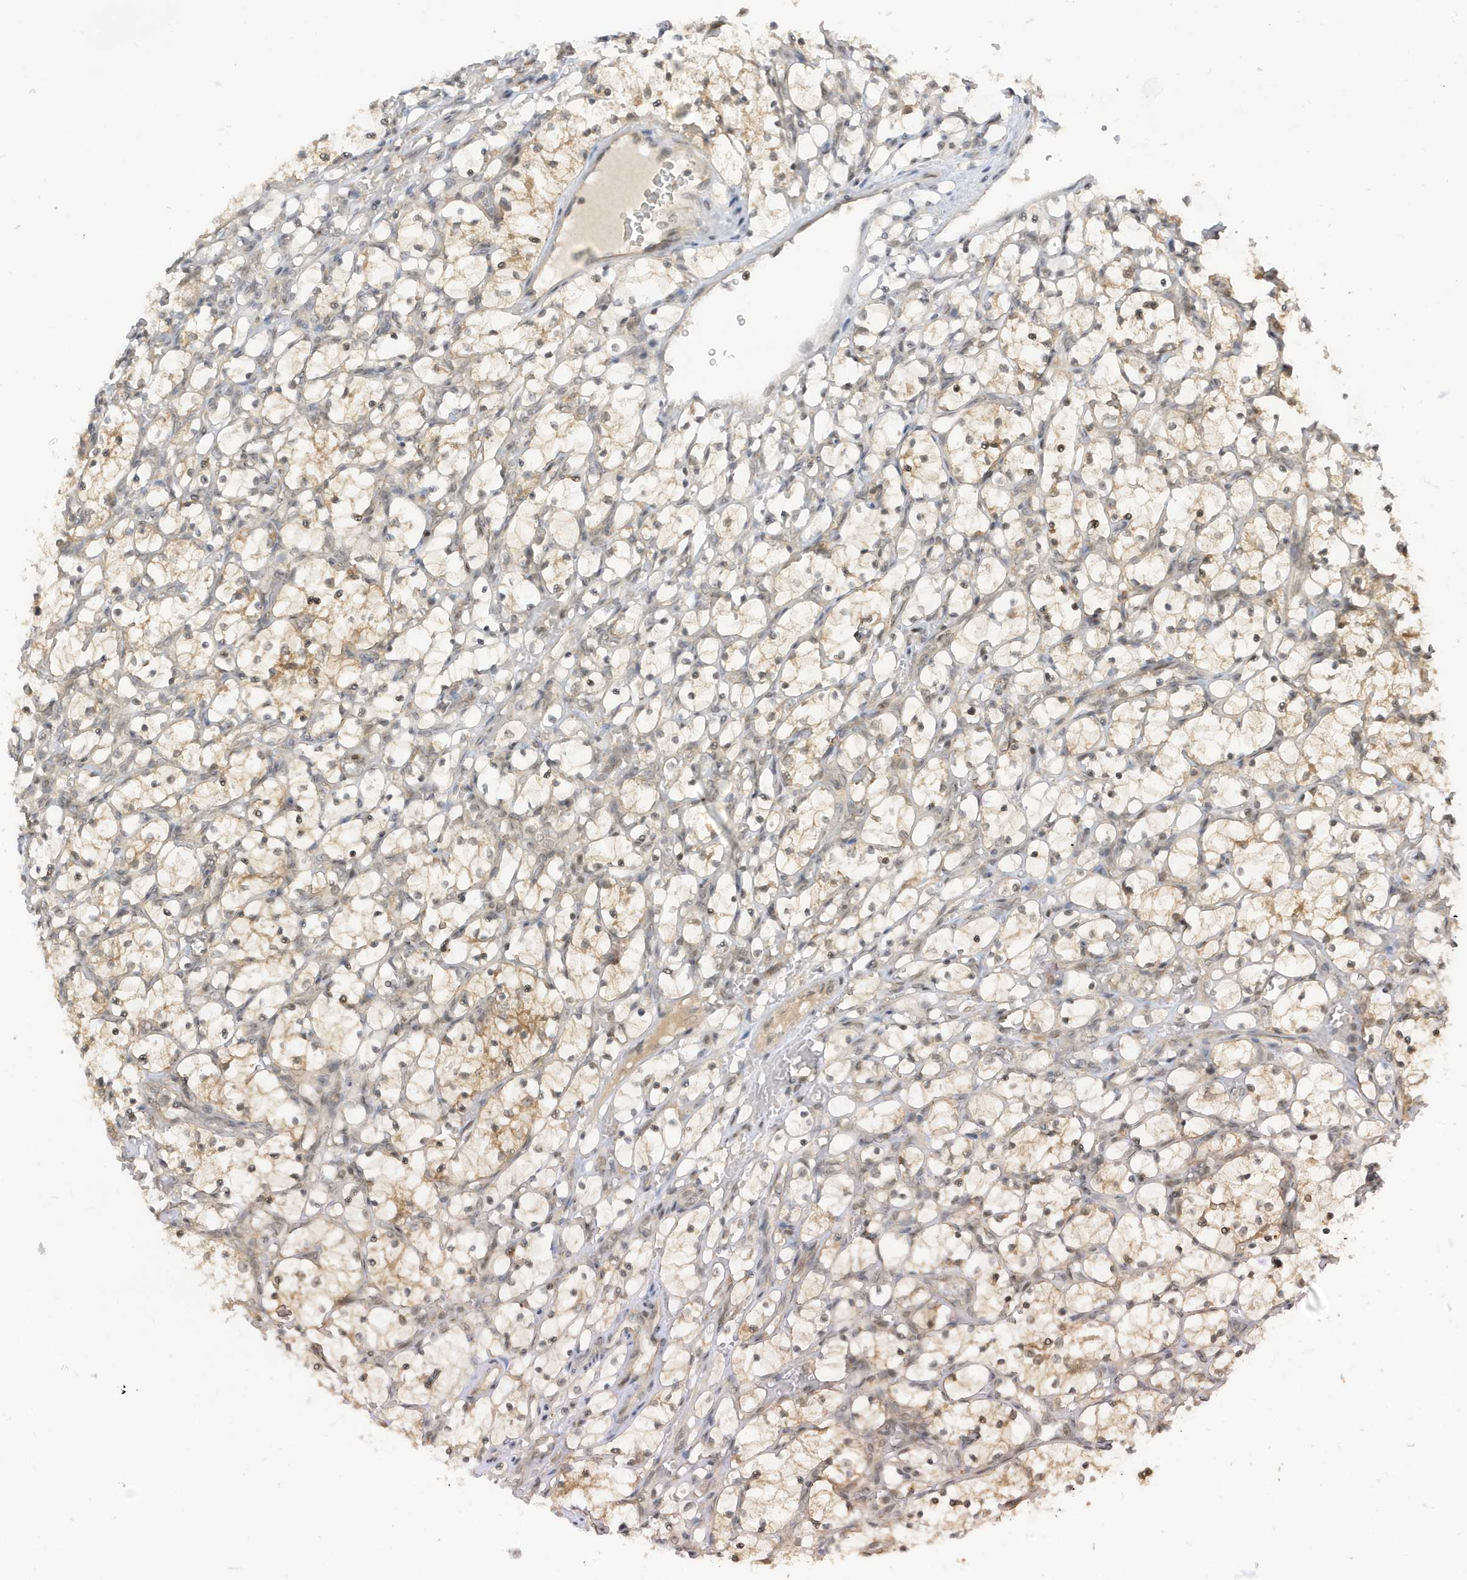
{"staining": {"intensity": "weak", "quantity": ">75%", "location": "cytoplasmic/membranous,nuclear"}, "tissue": "renal cancer", "cell_type": "Tumor cells", "image_type": "cancer", "snomed": [{"axis": "morphology", "description": "Adenocarcinoma, NOS"}, {"axis": "topography", "description": "Kidney"}], "caption": "Immunohistochemical staining of human adenocarcinoma (renal) displays weak cytoplasmic/membranous and nuclear protein staining in about >75% of tumor cells.", "gene": "TAB3", "patient": {"sex": "female", "age": 69}}